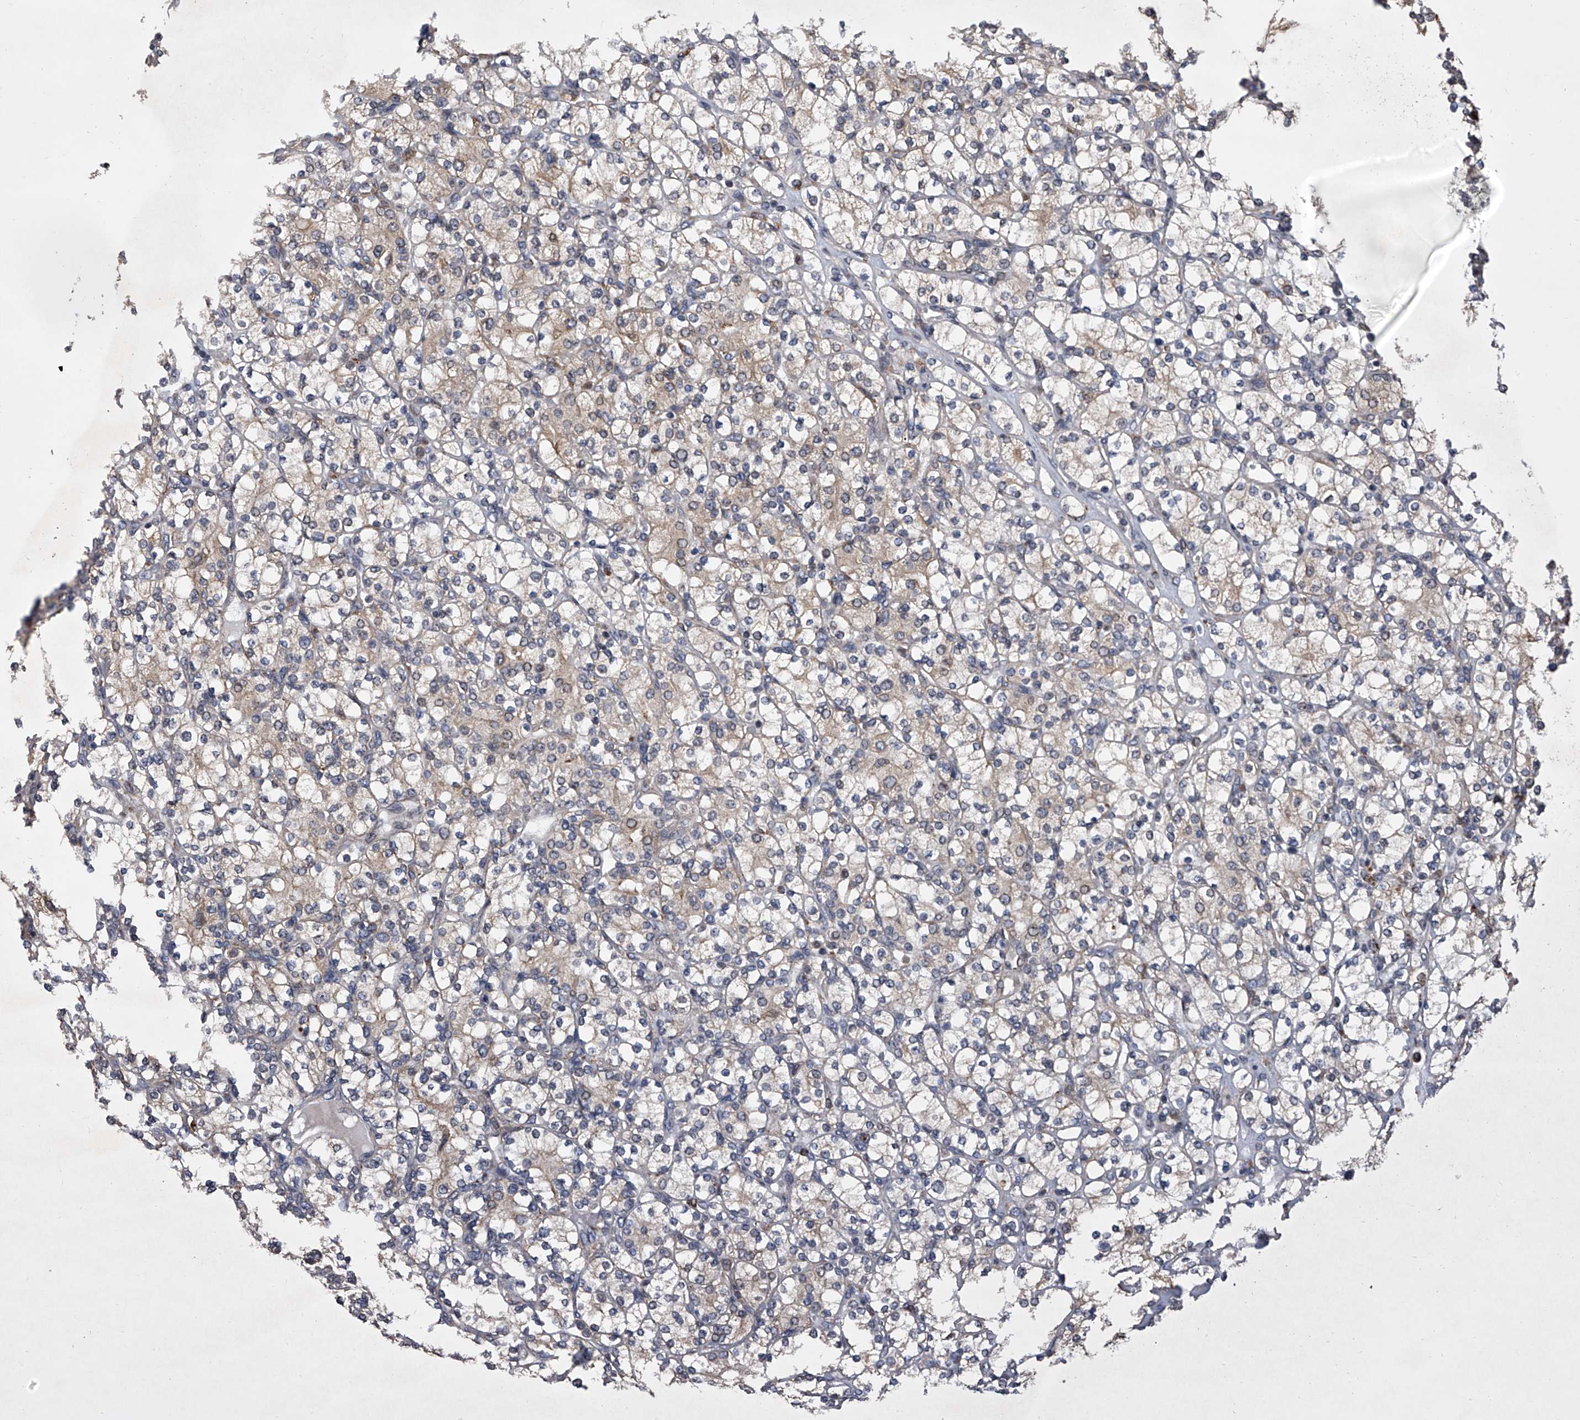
{"staining": {"intensity": "weak", "quantity": "25%-75%", "location": "cytoplasmic/membranous"}, "tissue": "renal cancer", "cell_type": "Tumor cells", "image_type": "cancer", "snomed": [{"axis": "morphology", "description": "Adenocarcinoma, NOS"}, {"axis": "topography", "description": "Kidney"}], "caption": "Human adenocarcinoma (renal) stained for a protein (brown) exhibits weak cytoplasmic/membranous positive expression in approximately 25%-75% of tumor cells.", "gene": "TRIM8", "patient": {"sex": "male", "age": 77}}